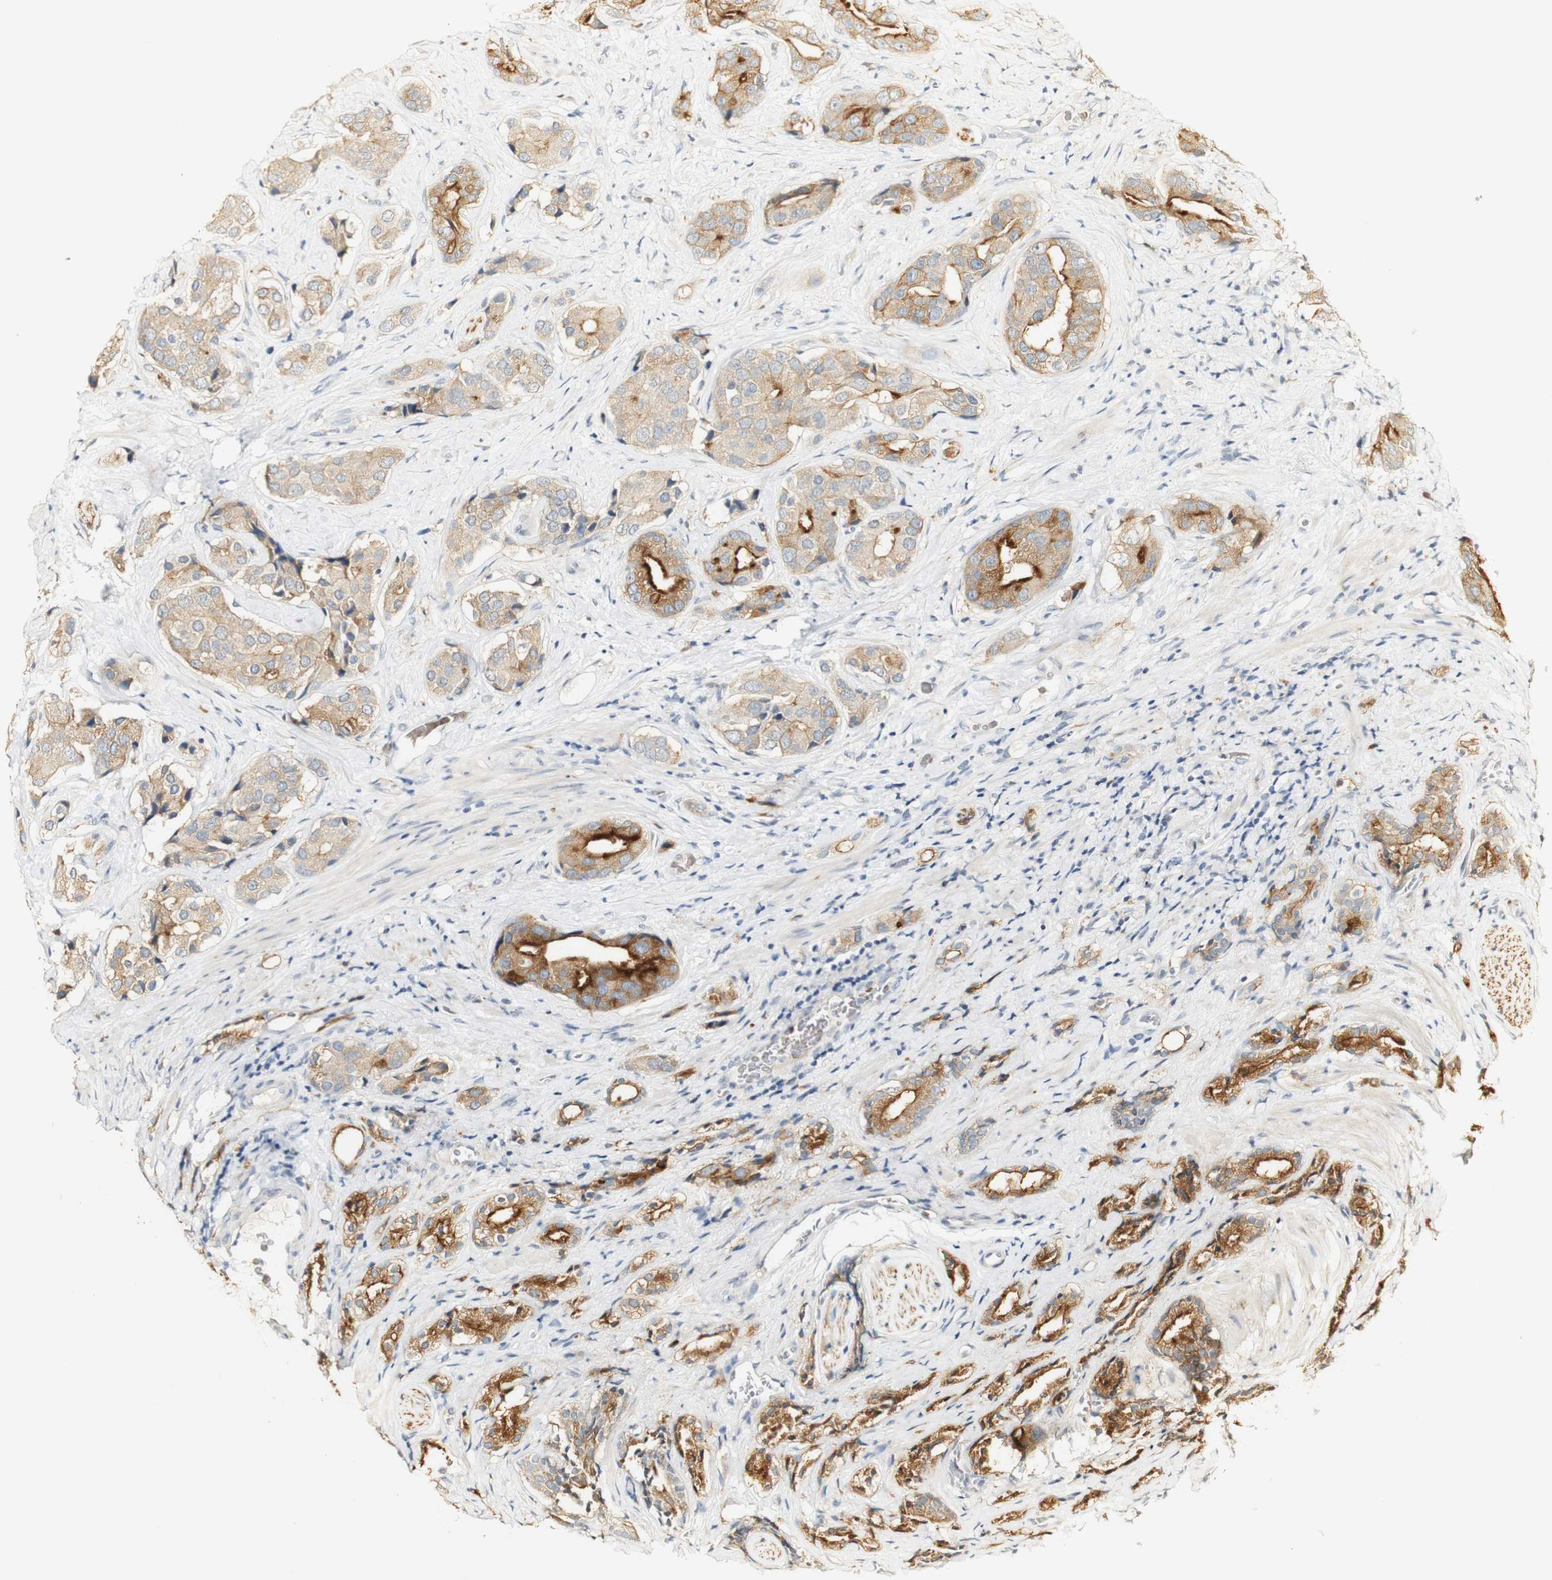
{"staining": {"intensity": "strong", "quantity": ">75%", "location": "cytoplasmic/membranous"}, "tissue": "prostate cancer", "cell_type": "Tumor cells", "image_type": "cancer", "snomed": [{"axis": "morphology", "description": "Adenocarcinoma, High grade"}, {"axis": "topography", "description": "Prostate"}], "caption": "Strong cytoplasmic/membranous expression for a protein is appreciated in about >75% of tumor cells of prostate adenocarcinoma (high-grade) using IHC.", "gene": "SYT7", "patient": {"sex": "male", "age": 71}}